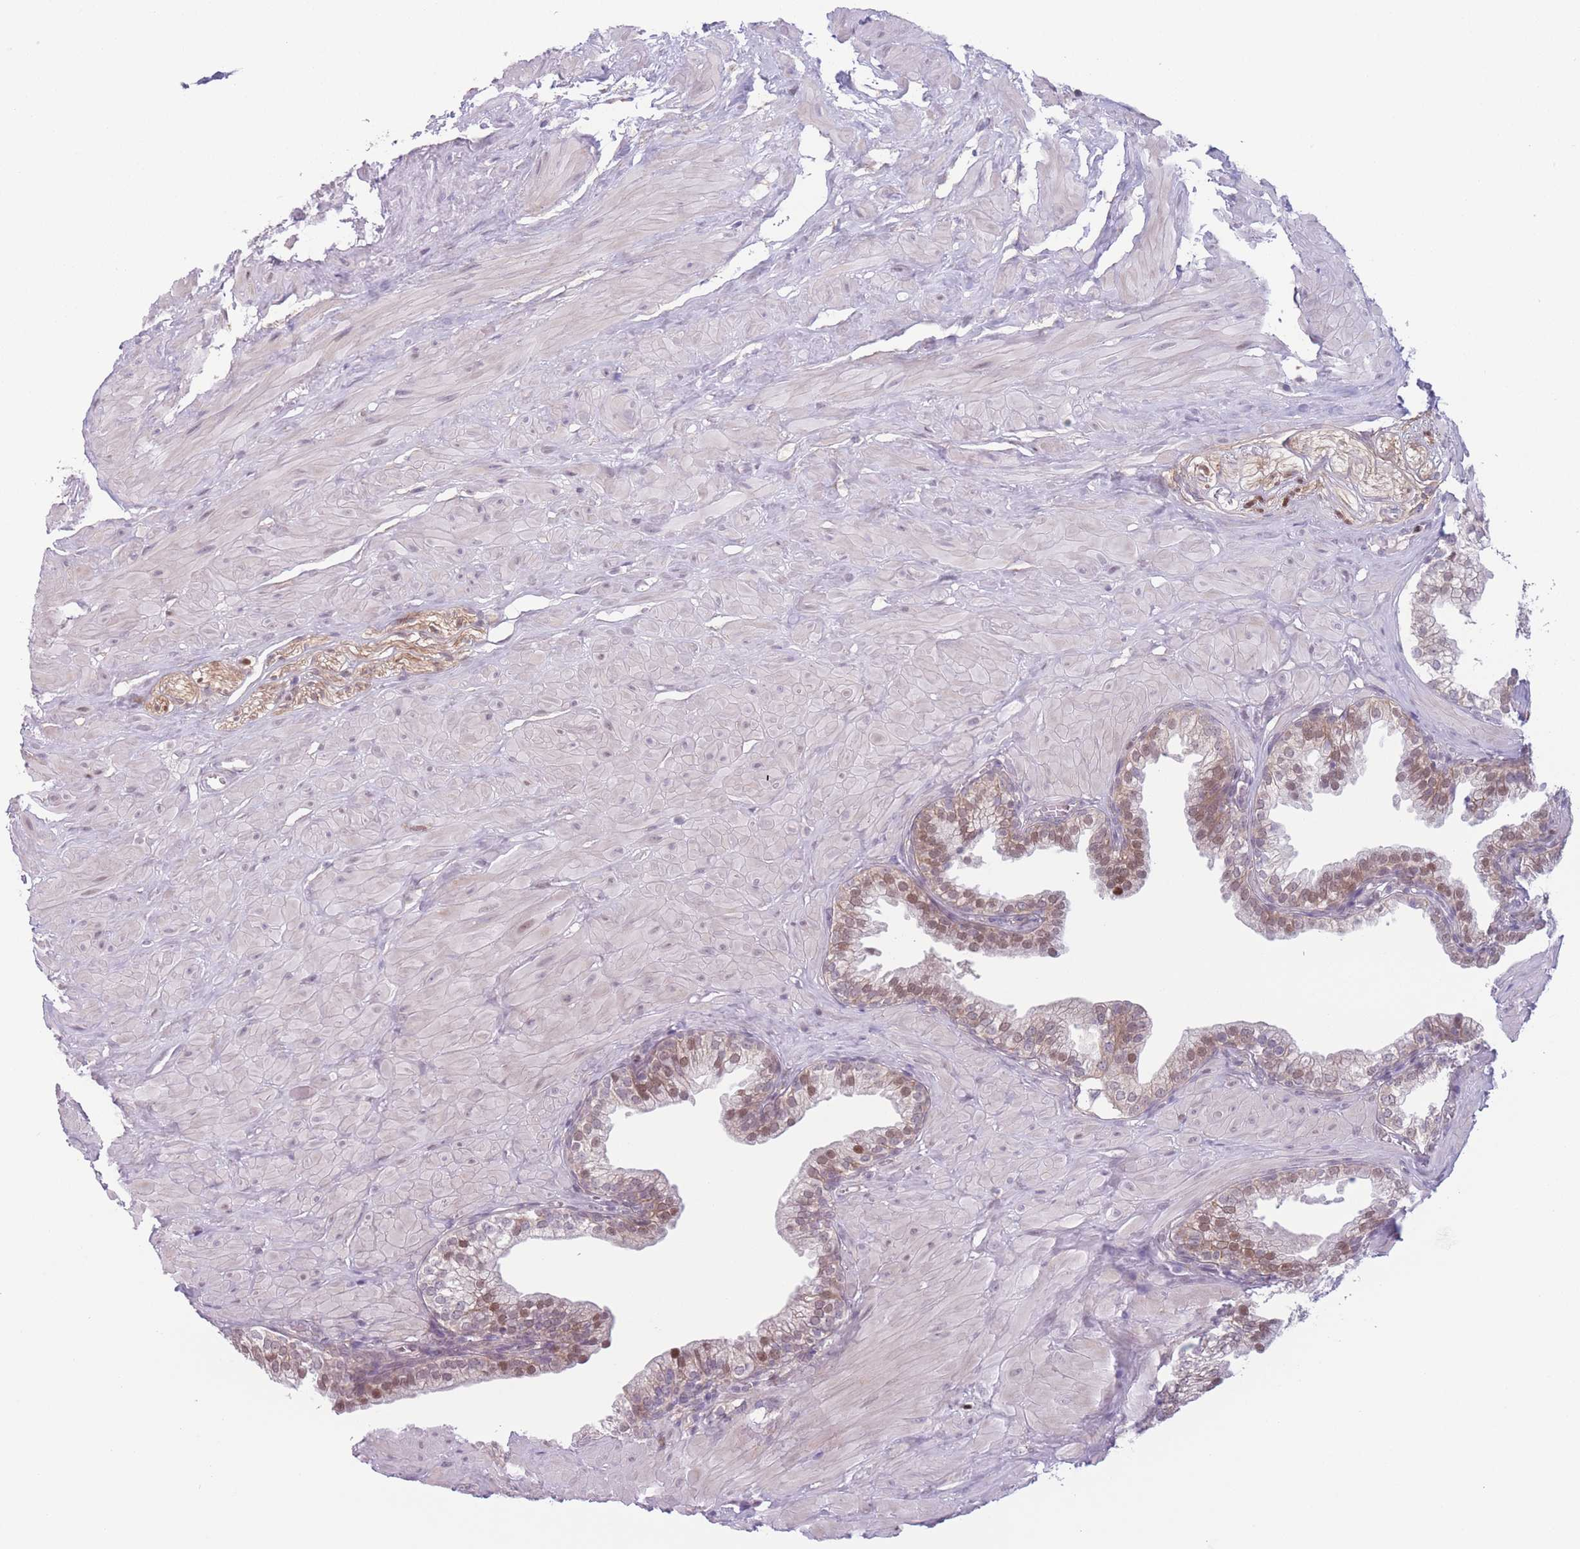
{"staining": {"intensity": "moderate", "quantity": ">75%", "location": "nuclear"}, "tissue": "prostate", "cell_type": "Glandular cells", "image_type": "normal", "snomed": [{"axis": "morphology", "description": "Normal tissue, NOS"}, {"axis": "topography", "description": "Prostate"}, {"axis": "topography", "description": "Peripheral nerve tissue"}], "caption": "Immunohistochemical staining of normal human prostate displays >75% levels of moderate nuclear protein expression in approximately >75% of glandular cells.", "gene": "ENSG00000267179", "patient": {"sex": "male", "age": 55}}